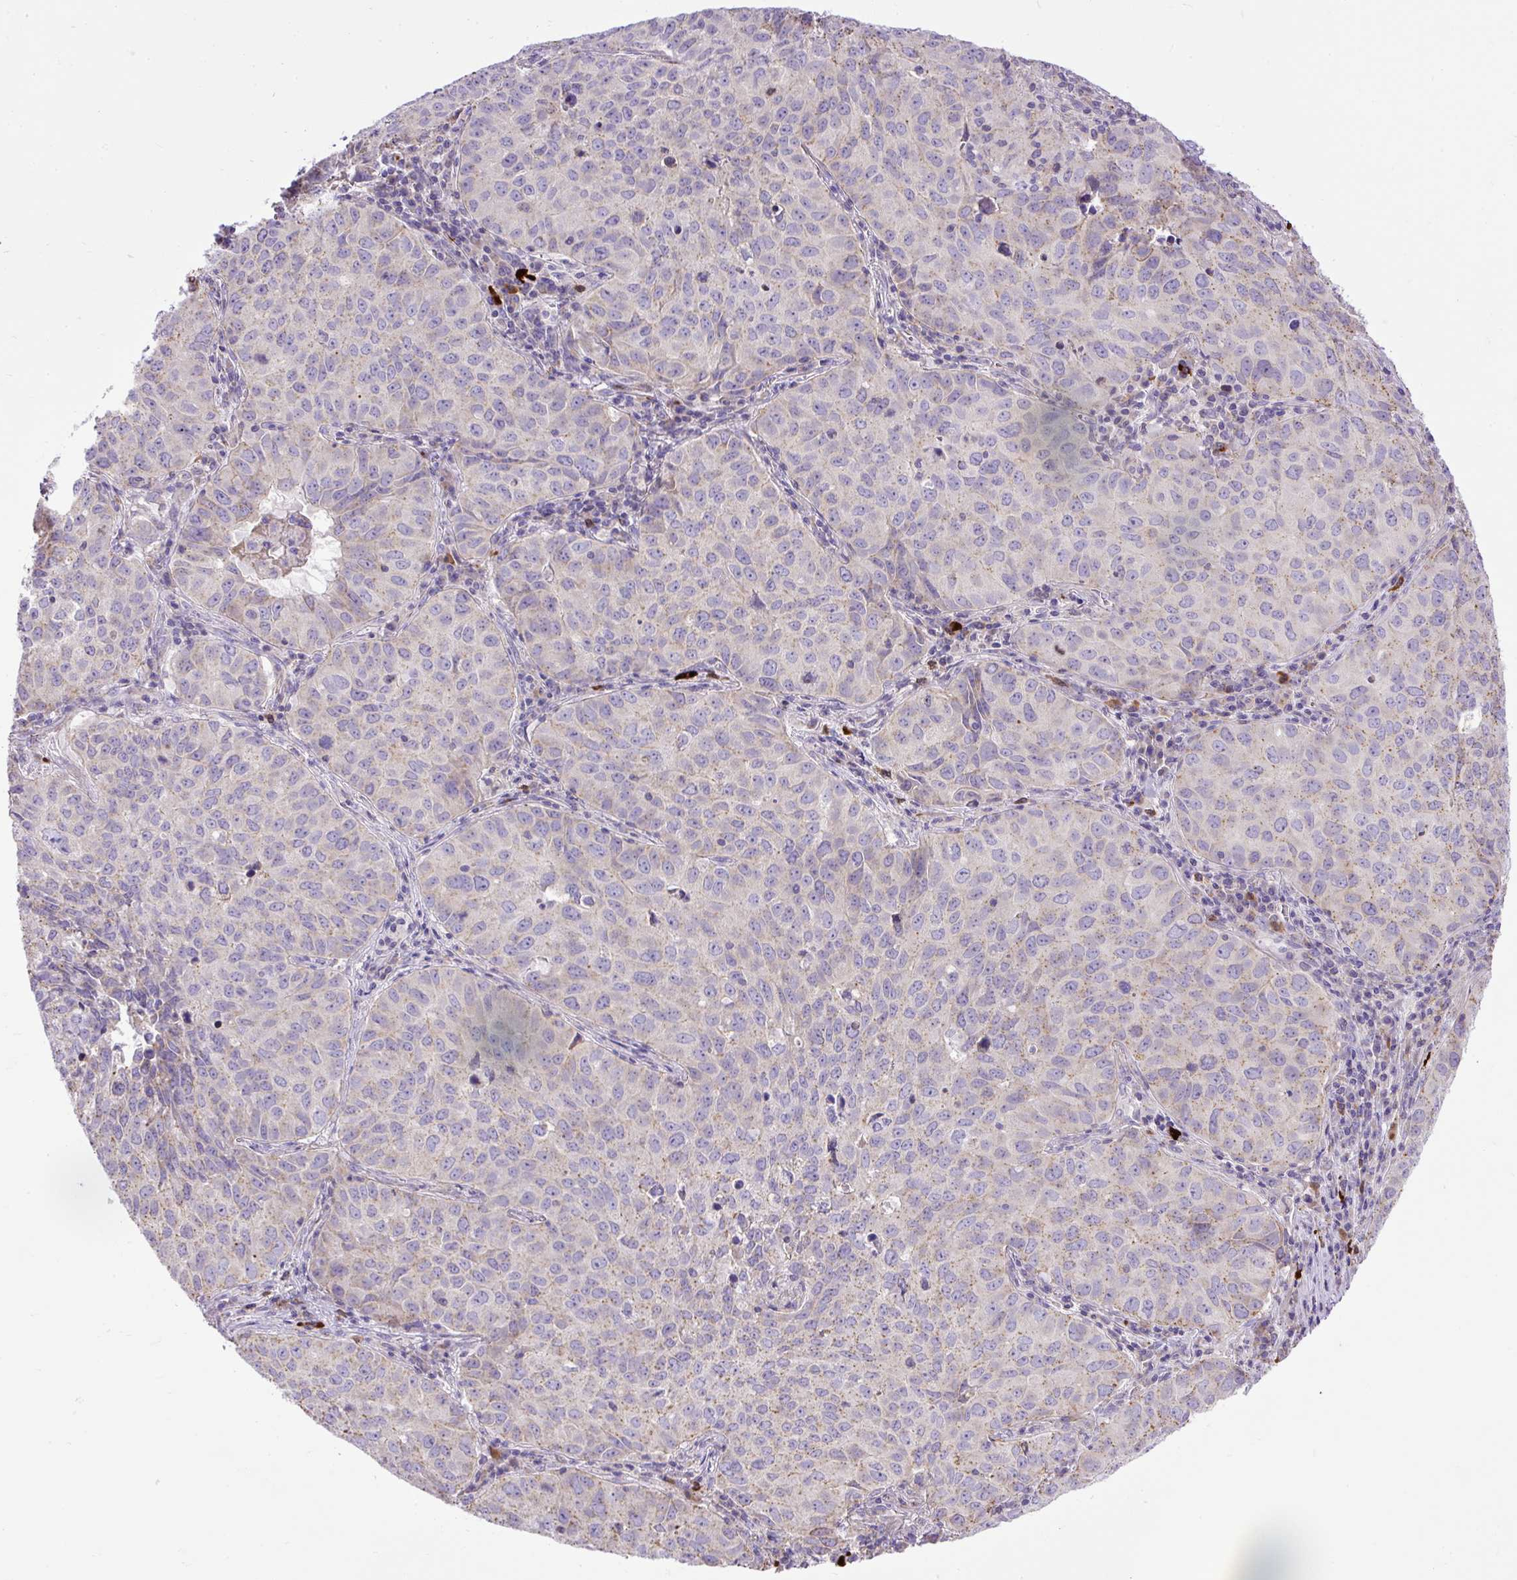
{"staining": {"intensity": "weak", "quantity": "25%-75%", "location": "cytoplasmic/membranous"}, "tissue": "lung cancer", "cell_type": "Tumor cells", "image_type": "cancer", "snomed": [{"axis": "morphology", "description": "Adenocarcinoma, NOS"}, {"axis": "topography", "description": "Lung"}], "caption": "IHC of human adenocarcinoma (lung) exhibits low levels of weak cytoplasmic/membranous positivity in approximately 25%-75% of tumor cells. (brown staining indicates protein expression, while blue staining denotes nuclei).", "gene": "CFAP47", "patient": {"sex": "female", "age": 50}}